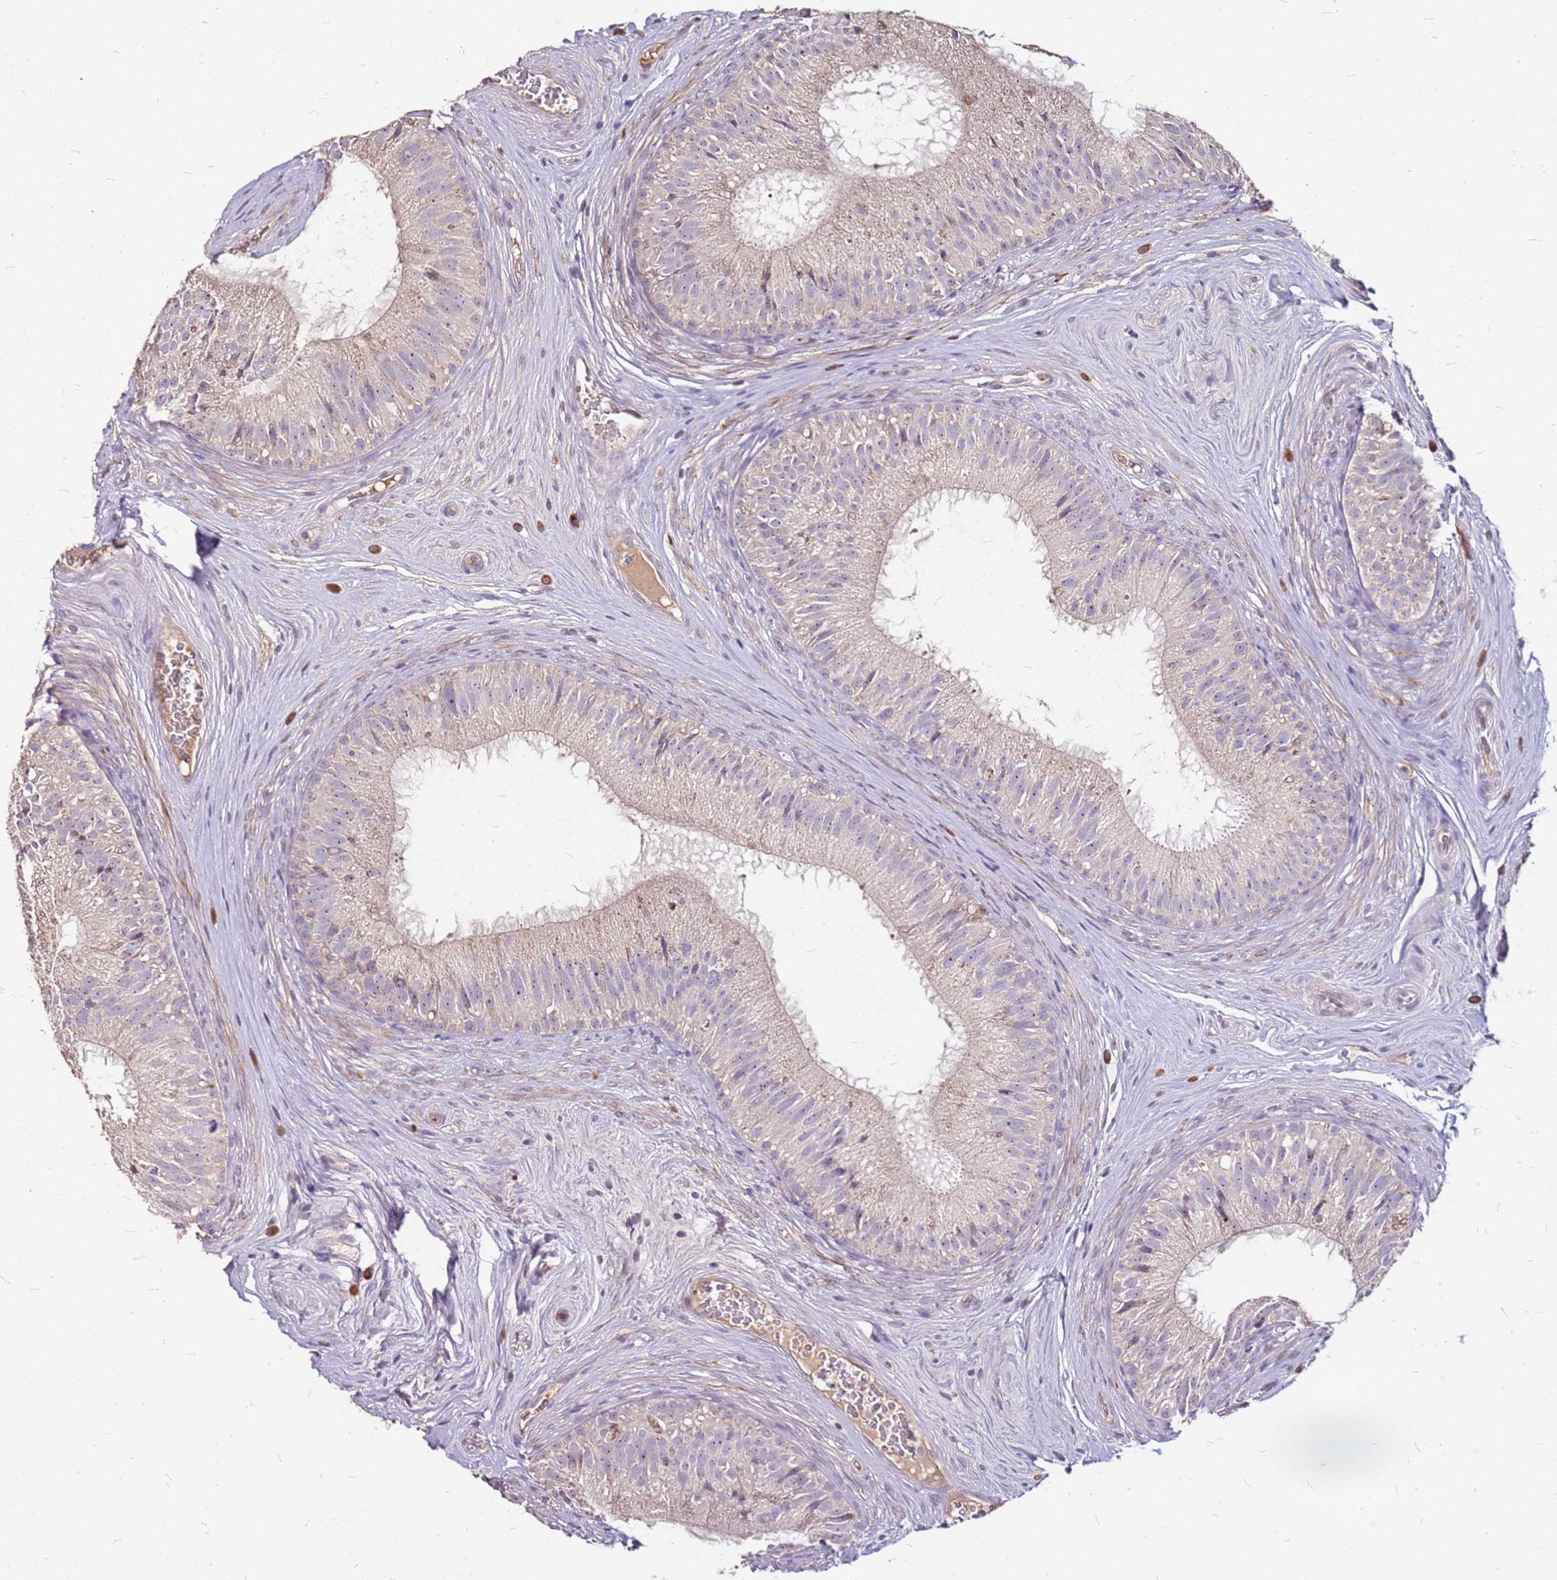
{"staining": {"intensity": "weak", "quantity": "25%-75%", "location": "cytoplasmic/membranous"}, "tissue": "epididymis", "cell_type": "Glandular cells", "image_type": "normal", "snomed": [{"axis": "morphology", "description": "Normal tissue, NOS"}, {"axis": "topography", "description": "Epididymis"}], "caption": "A photomicrograph of epididymis stained for a protein shows weak cytoplasmic/membranous brown staining in glandular cells. (DAB = brown stain, brightfield microscopy at high magnification).", "gene": "DCDC2C", "patient": {"sex": "male", "age": 34}}